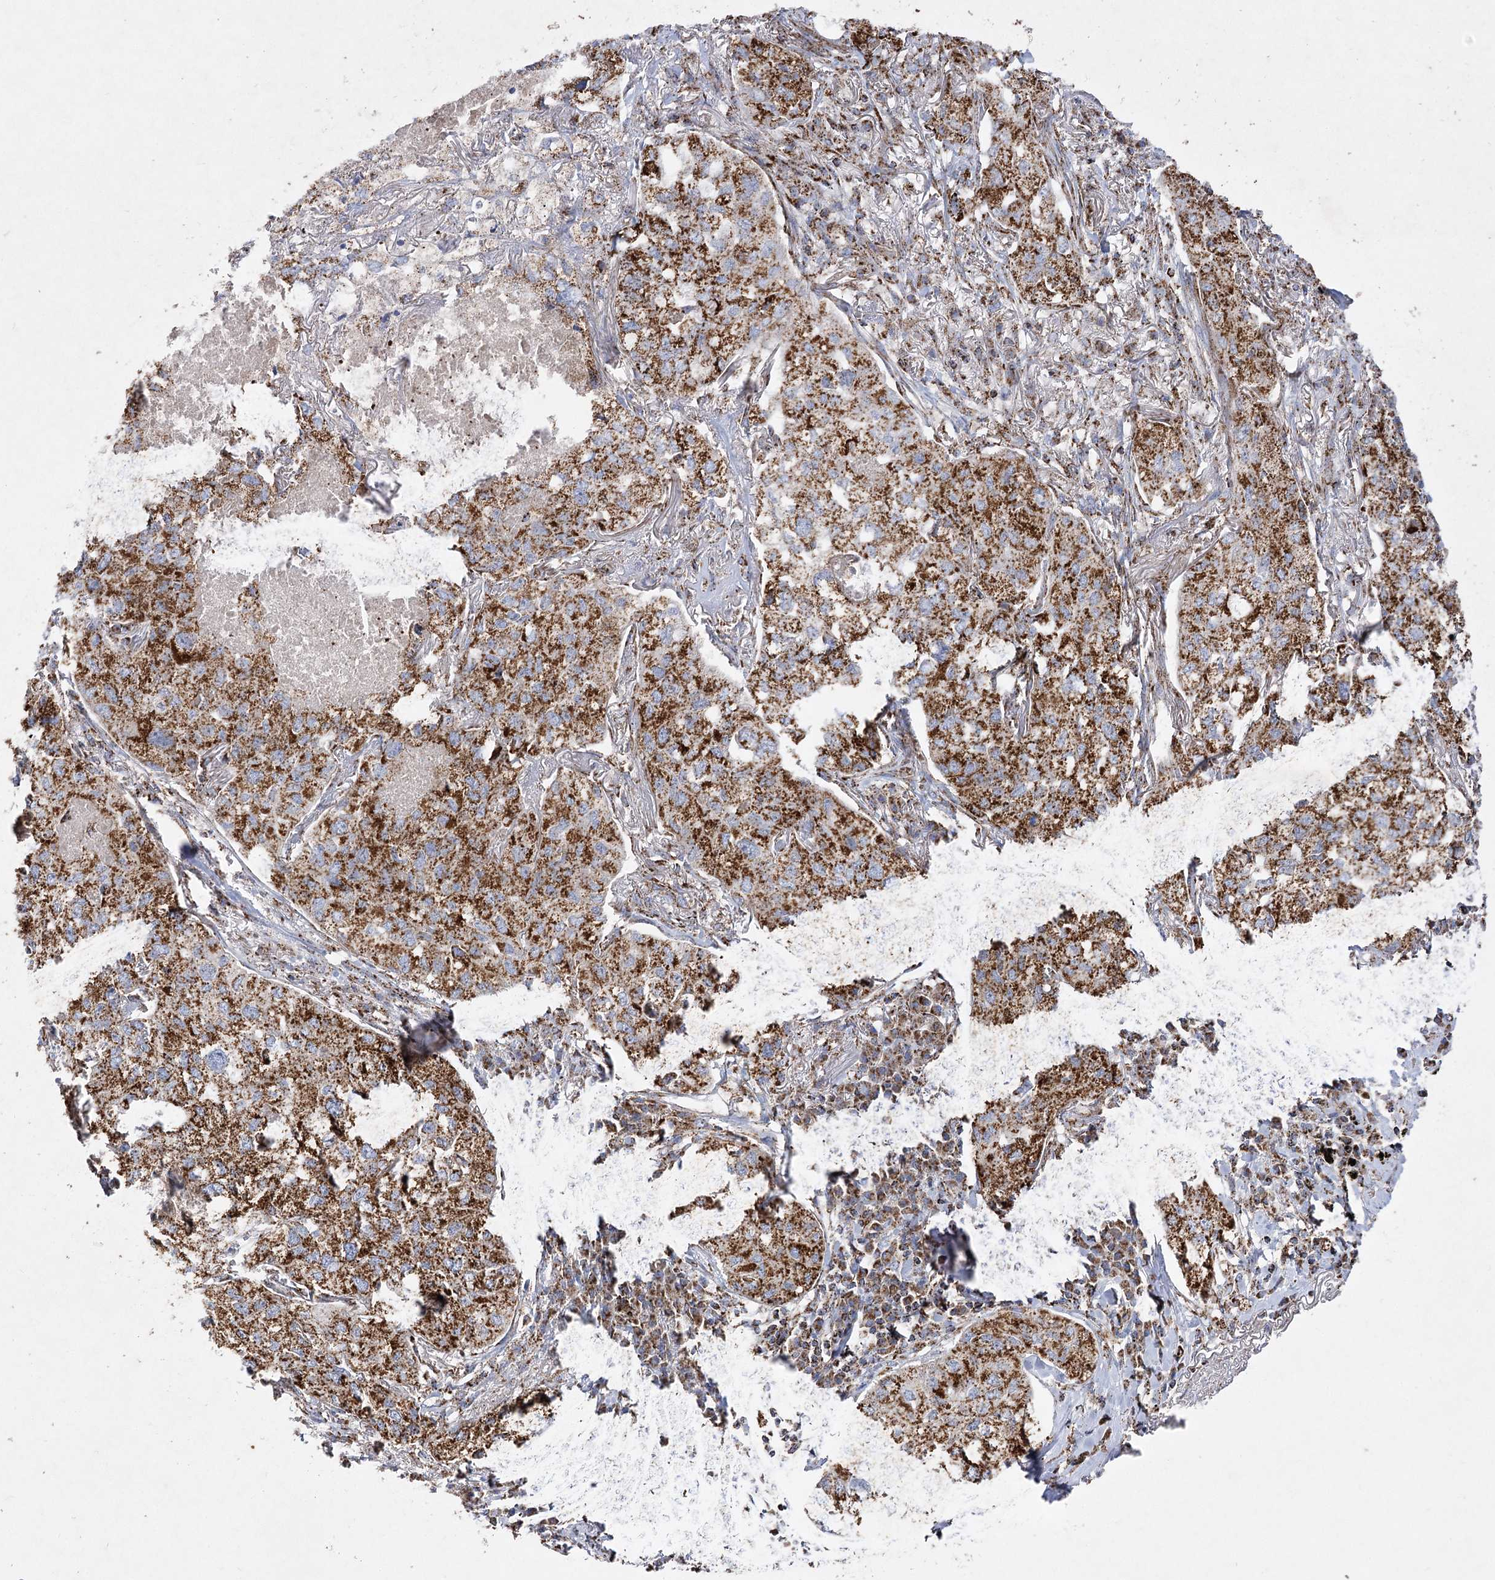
{"staining": {"intensity": "strong", "quantity": ">75%", "location": "cytoplasmic/membranous"}, "tissue": "lung cancer", "cell_type": "Tumor cells", "image_type": "cancer", "snomed": [{"axis": "morphology", "description": "Adenocarcinoma, NOS"}, {"axis": "topography", "description": "Lung"}], "caption": "Tumor cells show strong cytoplasmic/membranous positivity in about >75% of cells in lung cancer (adenocarcinoma).", "gene": "ASNSD1", "patient": {"sex": "male", "age": 65}}